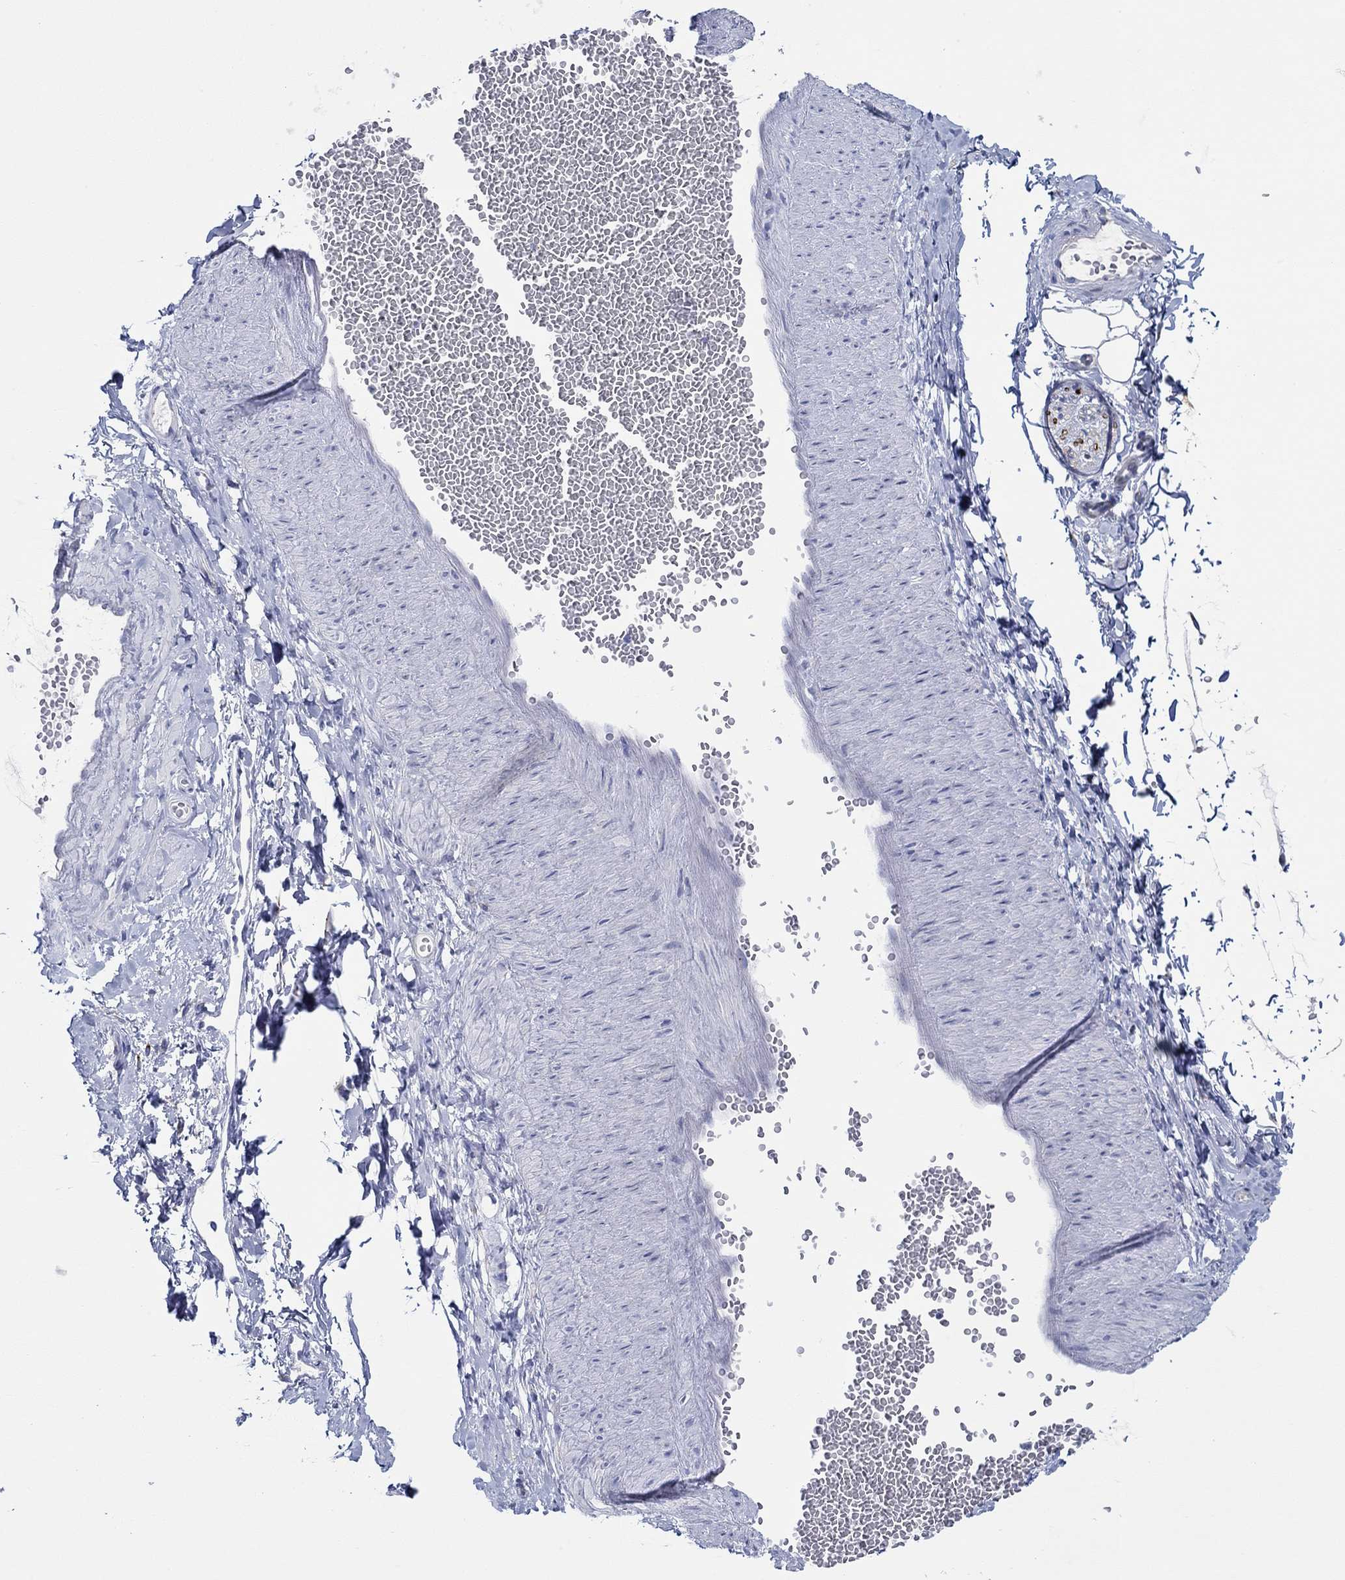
{"staining": {"intensity": "negative", "quantity": "none", "location": "none"}, "tissue": "adipose tissue", "cell_type": "Adipocytes", "image_type": "normal", "snomed": [{"axis": "morphology", "description": "Normal tissue, NOS"}, {"axis": "topography", "description": "Smooth muscle"}, {"axis": "topography", "description": "Peripheral nerve tissue"}], "caption": "Immunohistochemistry (IHC) photomicrograph of normal human adipose tissue stained for a protein (brown), which demonstrates no staining in adipocytes. (DAB (3,3'-diaminobenzidine) immunohistochemistry (IHC), high magnification).", "gene": "IGFBP6", "patient": {"sex": "male", "age": 22}}